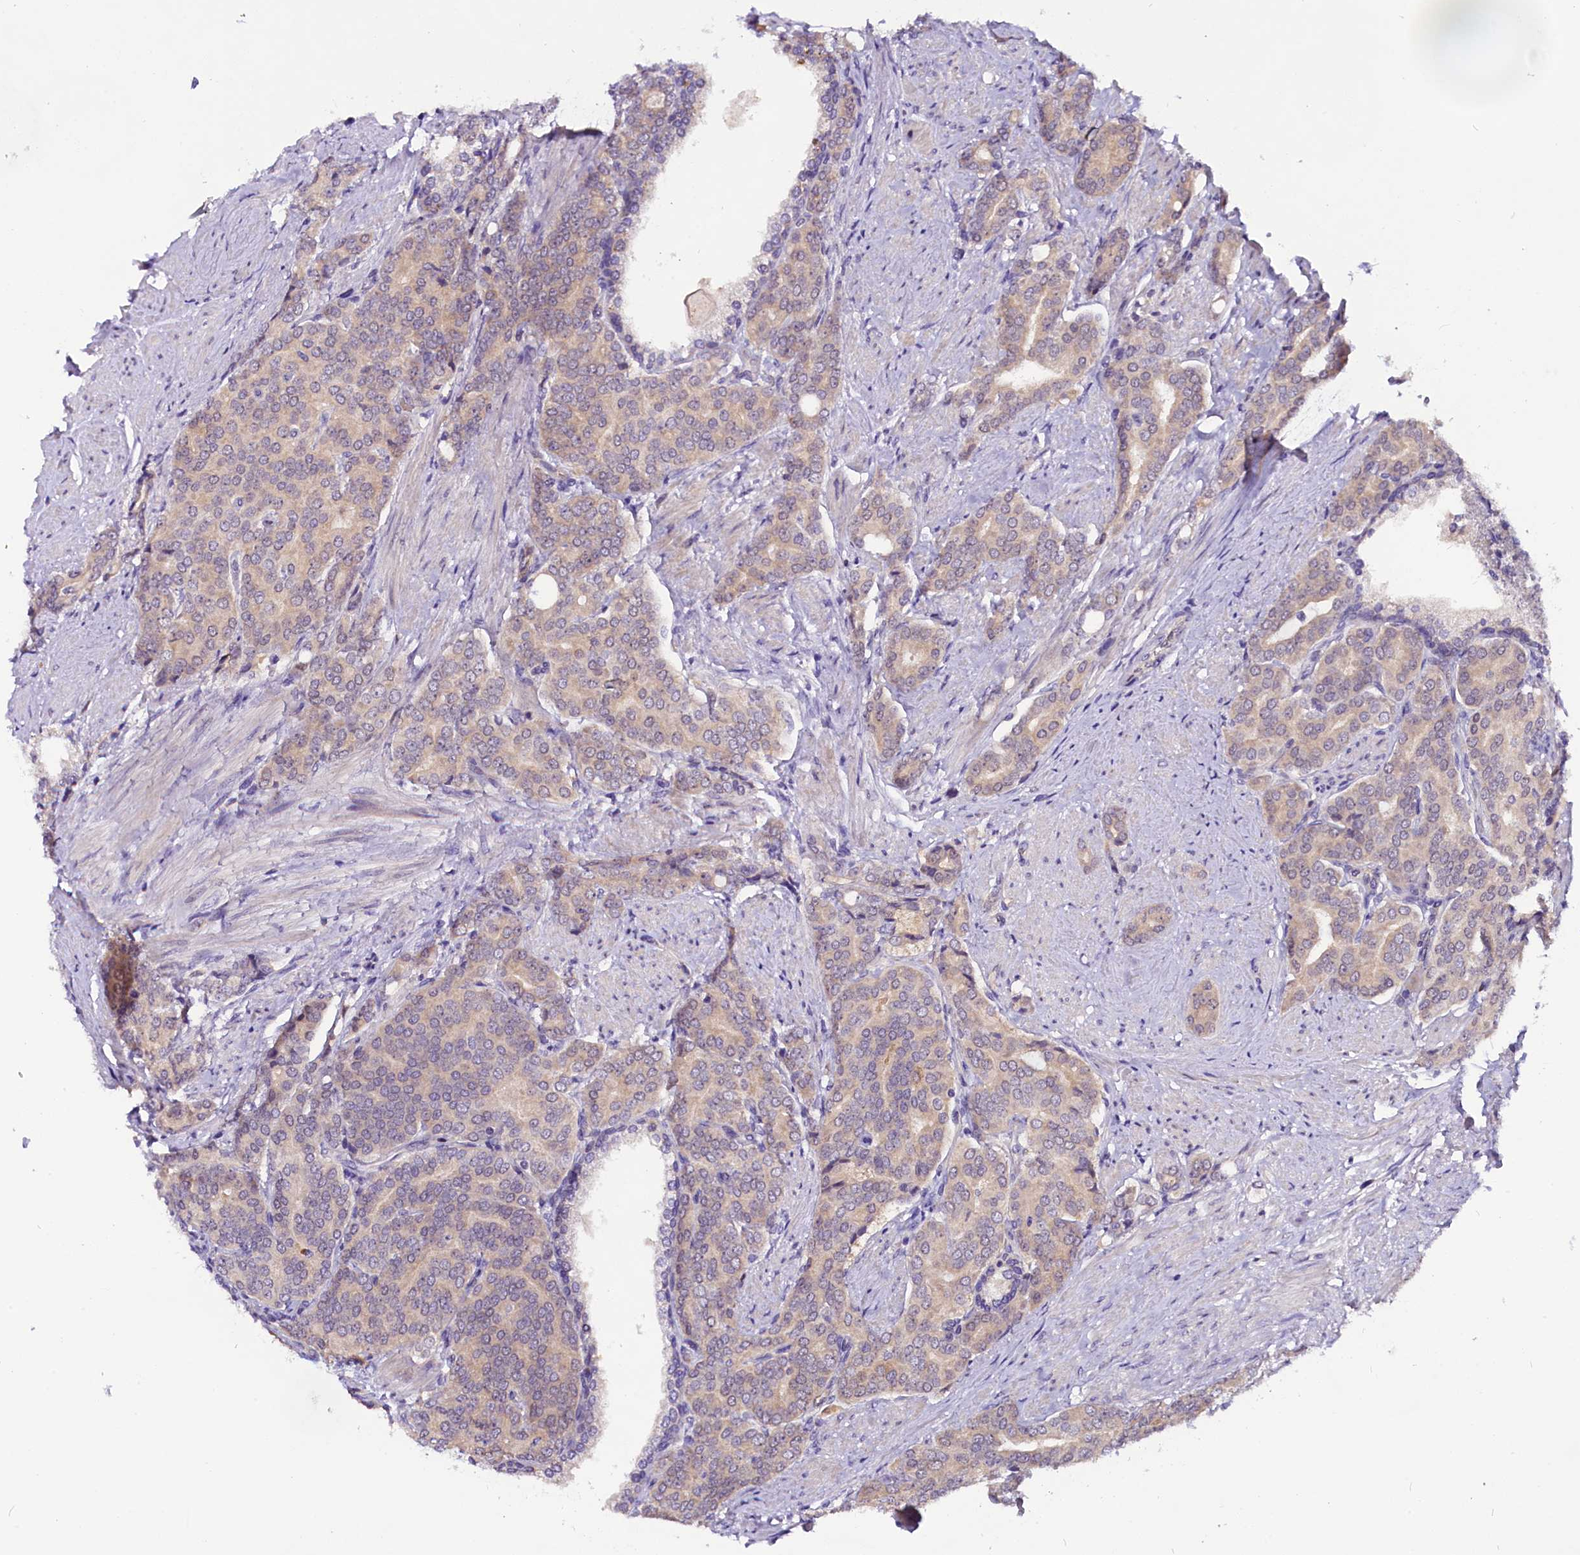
{"staining": {"intensity": "weak", "quantity": "25%-75%", "location": "cytoplasmic/membranous"}, "tissue": "prostate cancer", "cell_type": "Tumor cells", "image_type": "cancer", "snomed": [{"axis": "morphology", "description": "Adenocarcinoma, High grade"}, {"axis": "topography", "description": "Prostate"}], "caption": "Tumor cells demonstrate weak cytoplasmic/membranous staining in about 25%-75% of cells in prostate cancer (high-grade adenocarcinoma).", "gene": "C9orf40", "patient": {"sex": "male", "age": 67}}